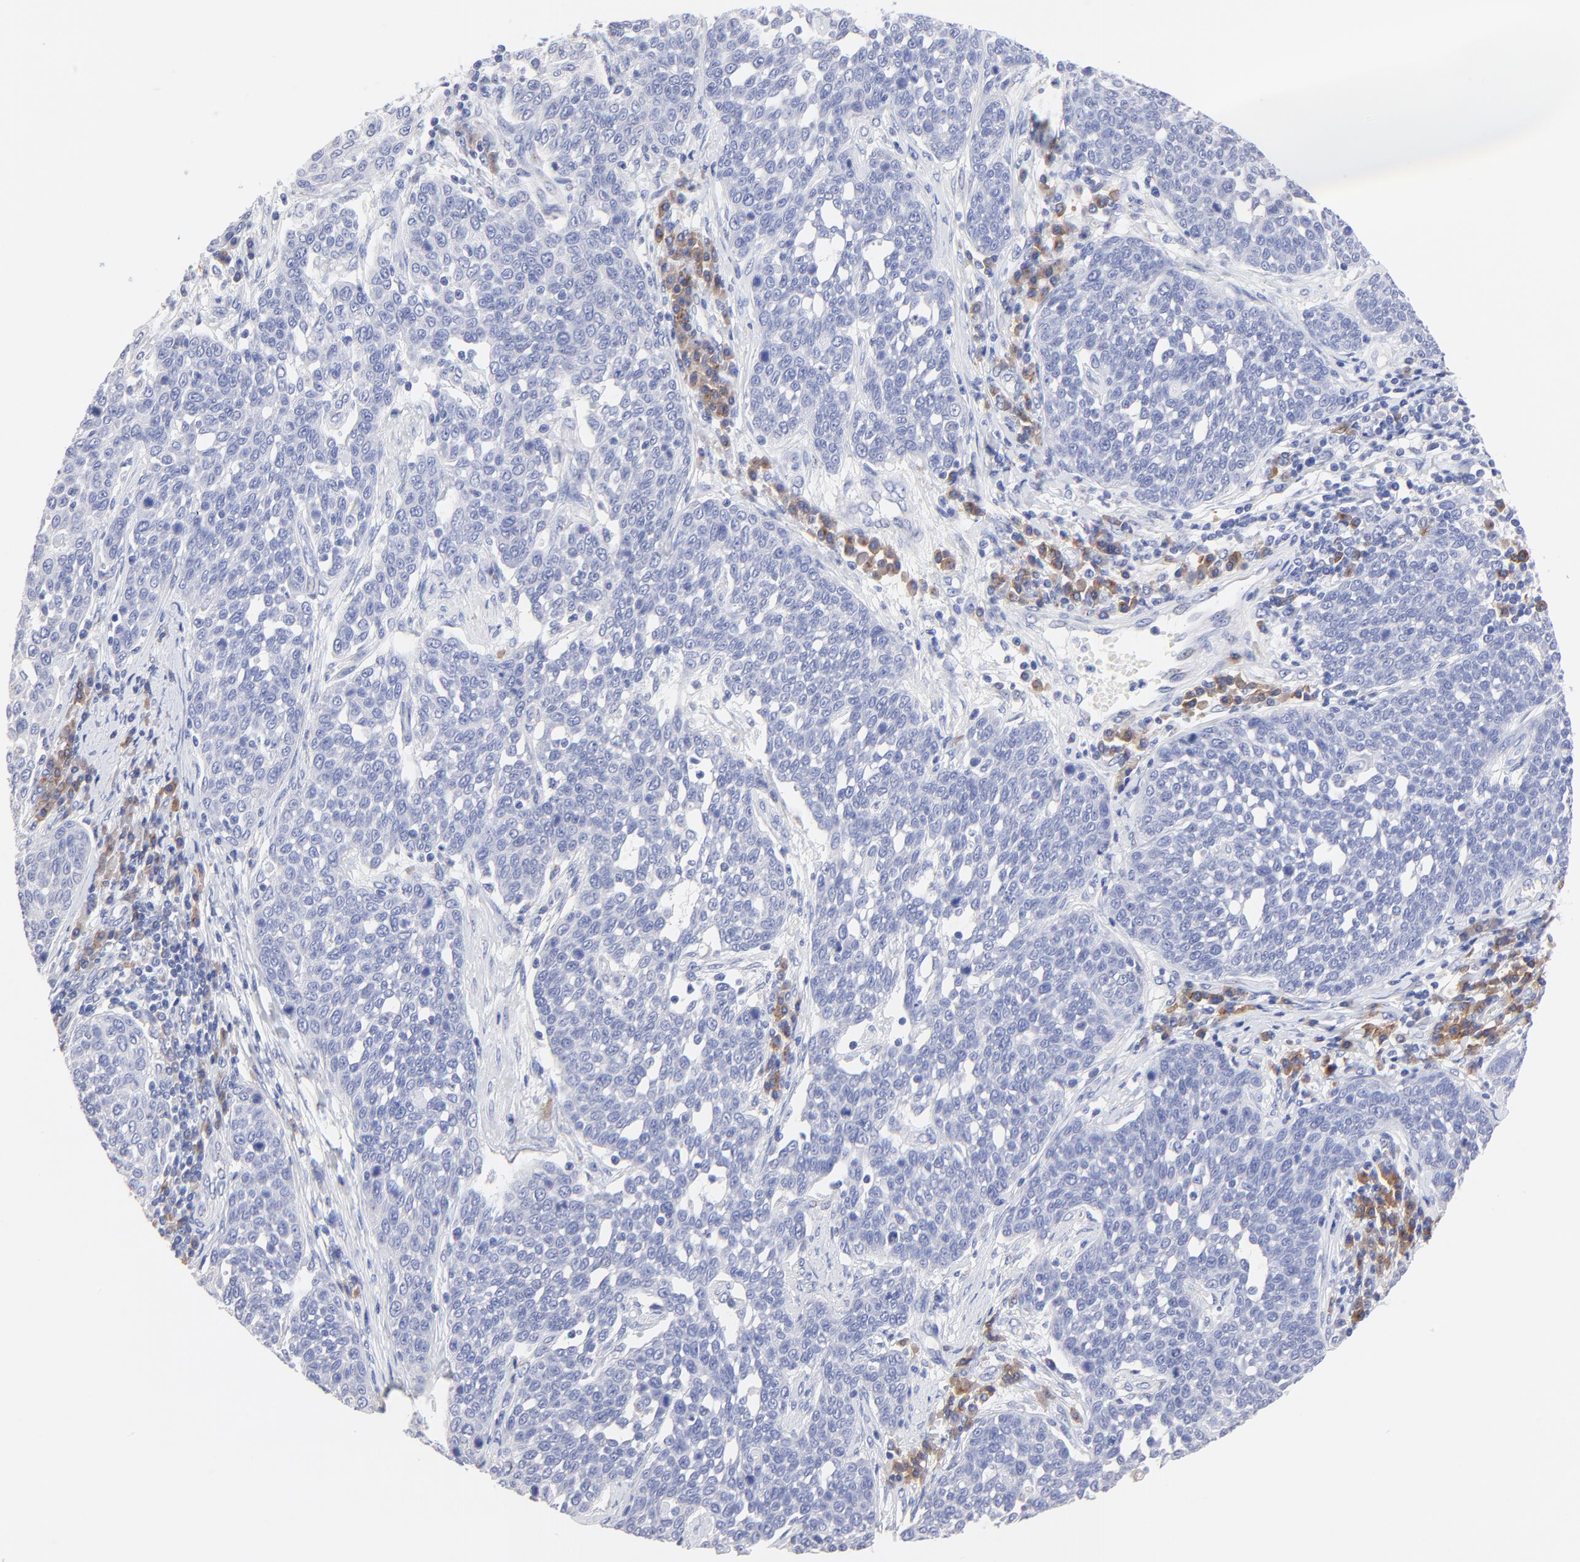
{"staining": {"intensity": "negative", "quantity": "none", "location": "none"}, "tissue": "cervical cancer", "cell_type": "Tumor cells", "image_type": "cancer", "snomed": [{"axis": "morphology", "description": "Squamous cell carcinoma, NOS"}, {"axis": "topography", "description": "Cervix"}], "caption": "A high-resolution histopathology image shows immunohistochemistry (IHC) staining of cervical squamous cell carcinoma, which demonstrates no significant staining in tumor cells.", "gene": "LAX1", "patient": {"sex": "female", "age": 34}}